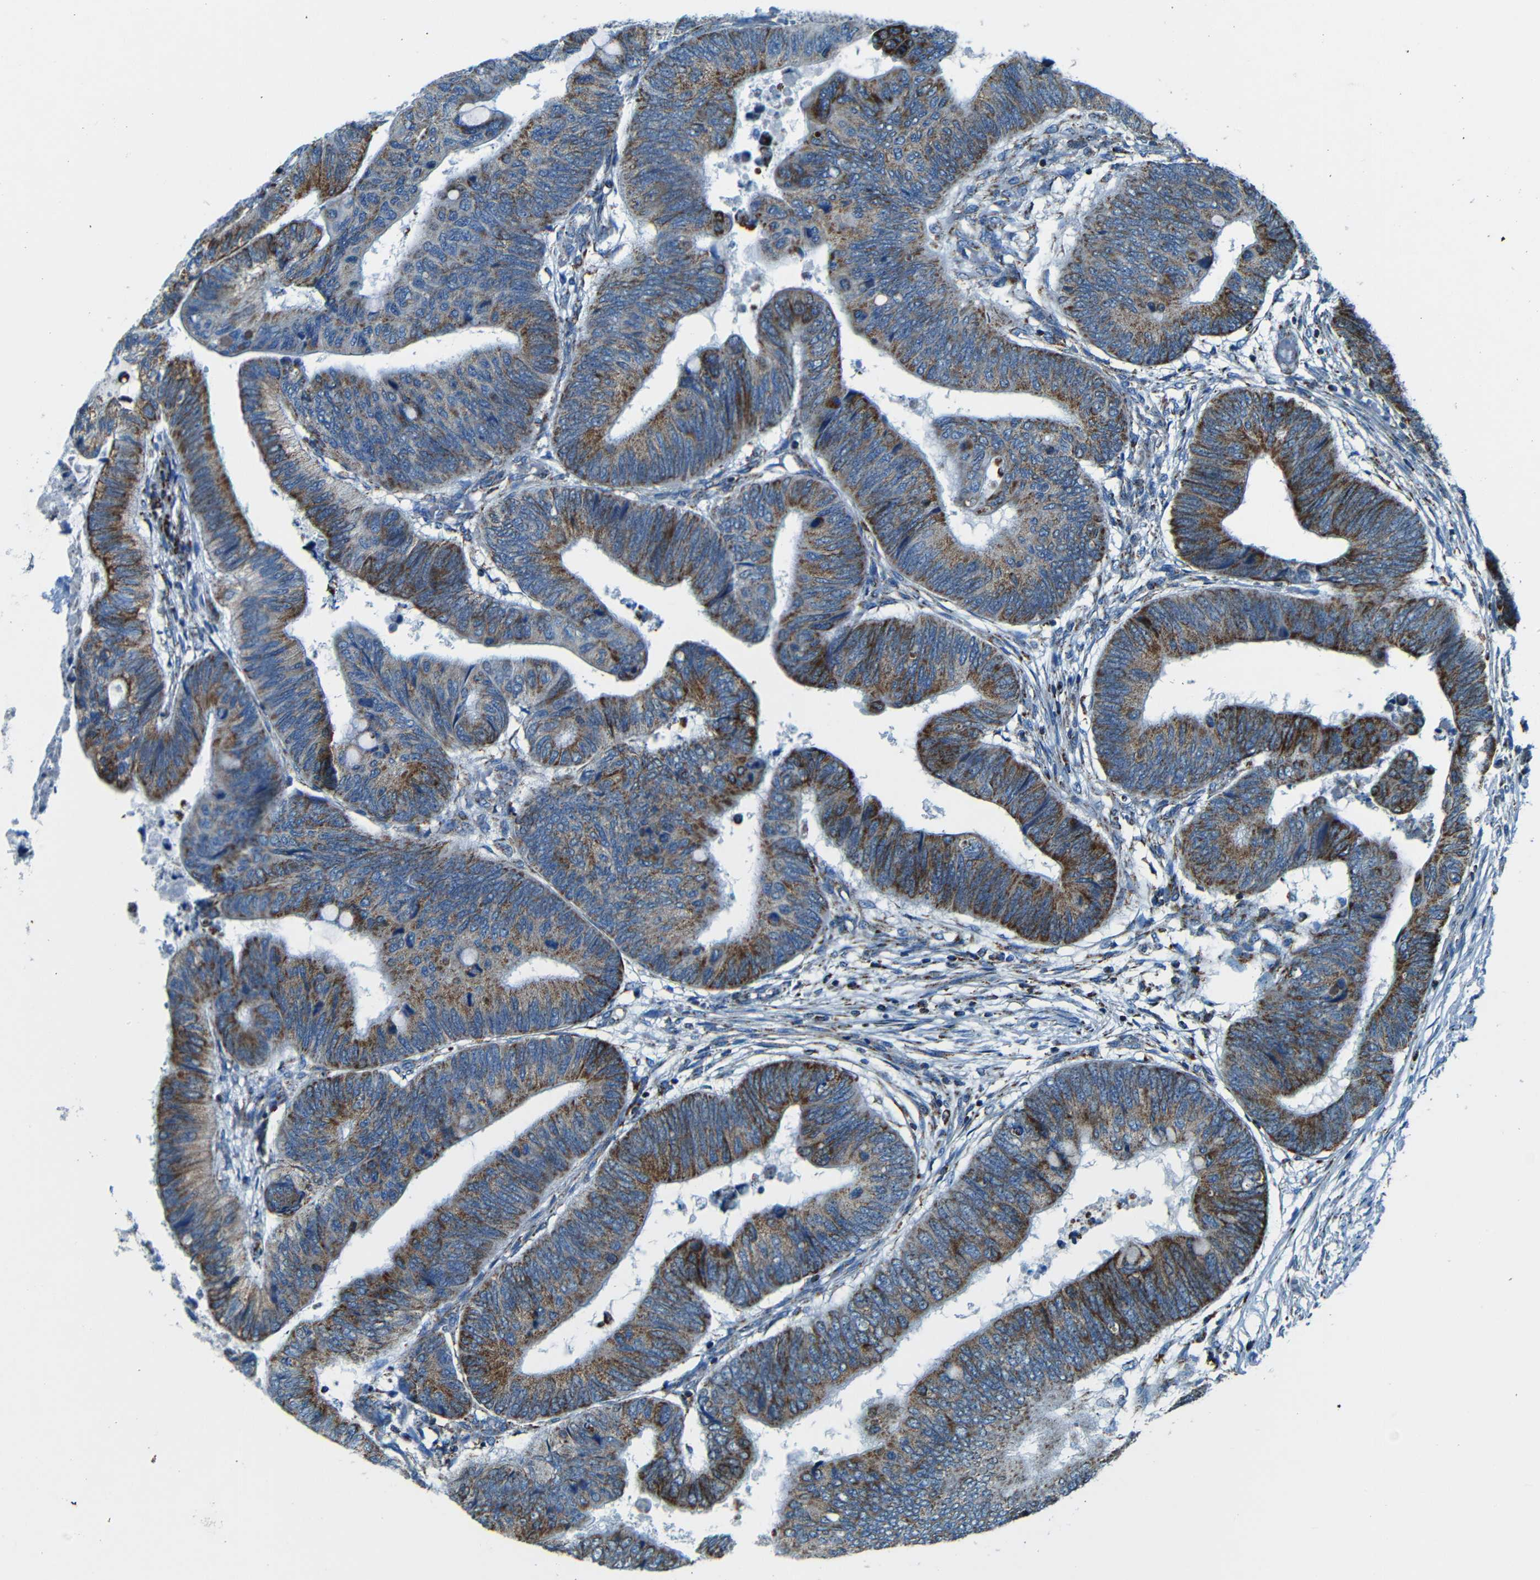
{"staining": {"intensity": "strong", "quantity": "25%-75%", "location": "cytoplasmic/membranous"}, "tissue": "colorectal cancer", "cell_type": "Tumor cells", "image_type": "cancer", "snomed": [{"axis": "morphology", "description": "Normal tissue, NOS"}, {"axis": "morphology", "description": "Adenocarcinoma, NOS"}, {"axis": "topography", "description": "Rectum"}, {"axis": "topography", "description": "Peripheral nerve tissue"}], "caption": "Tumor cells display high levels of strong cytoplasmic/membranous expression in approximately 25%-75% of cells in human colorectal adenocarcinoma.", "gene": "WSCD2", "patient": {"sex": "male", "age": 92}}